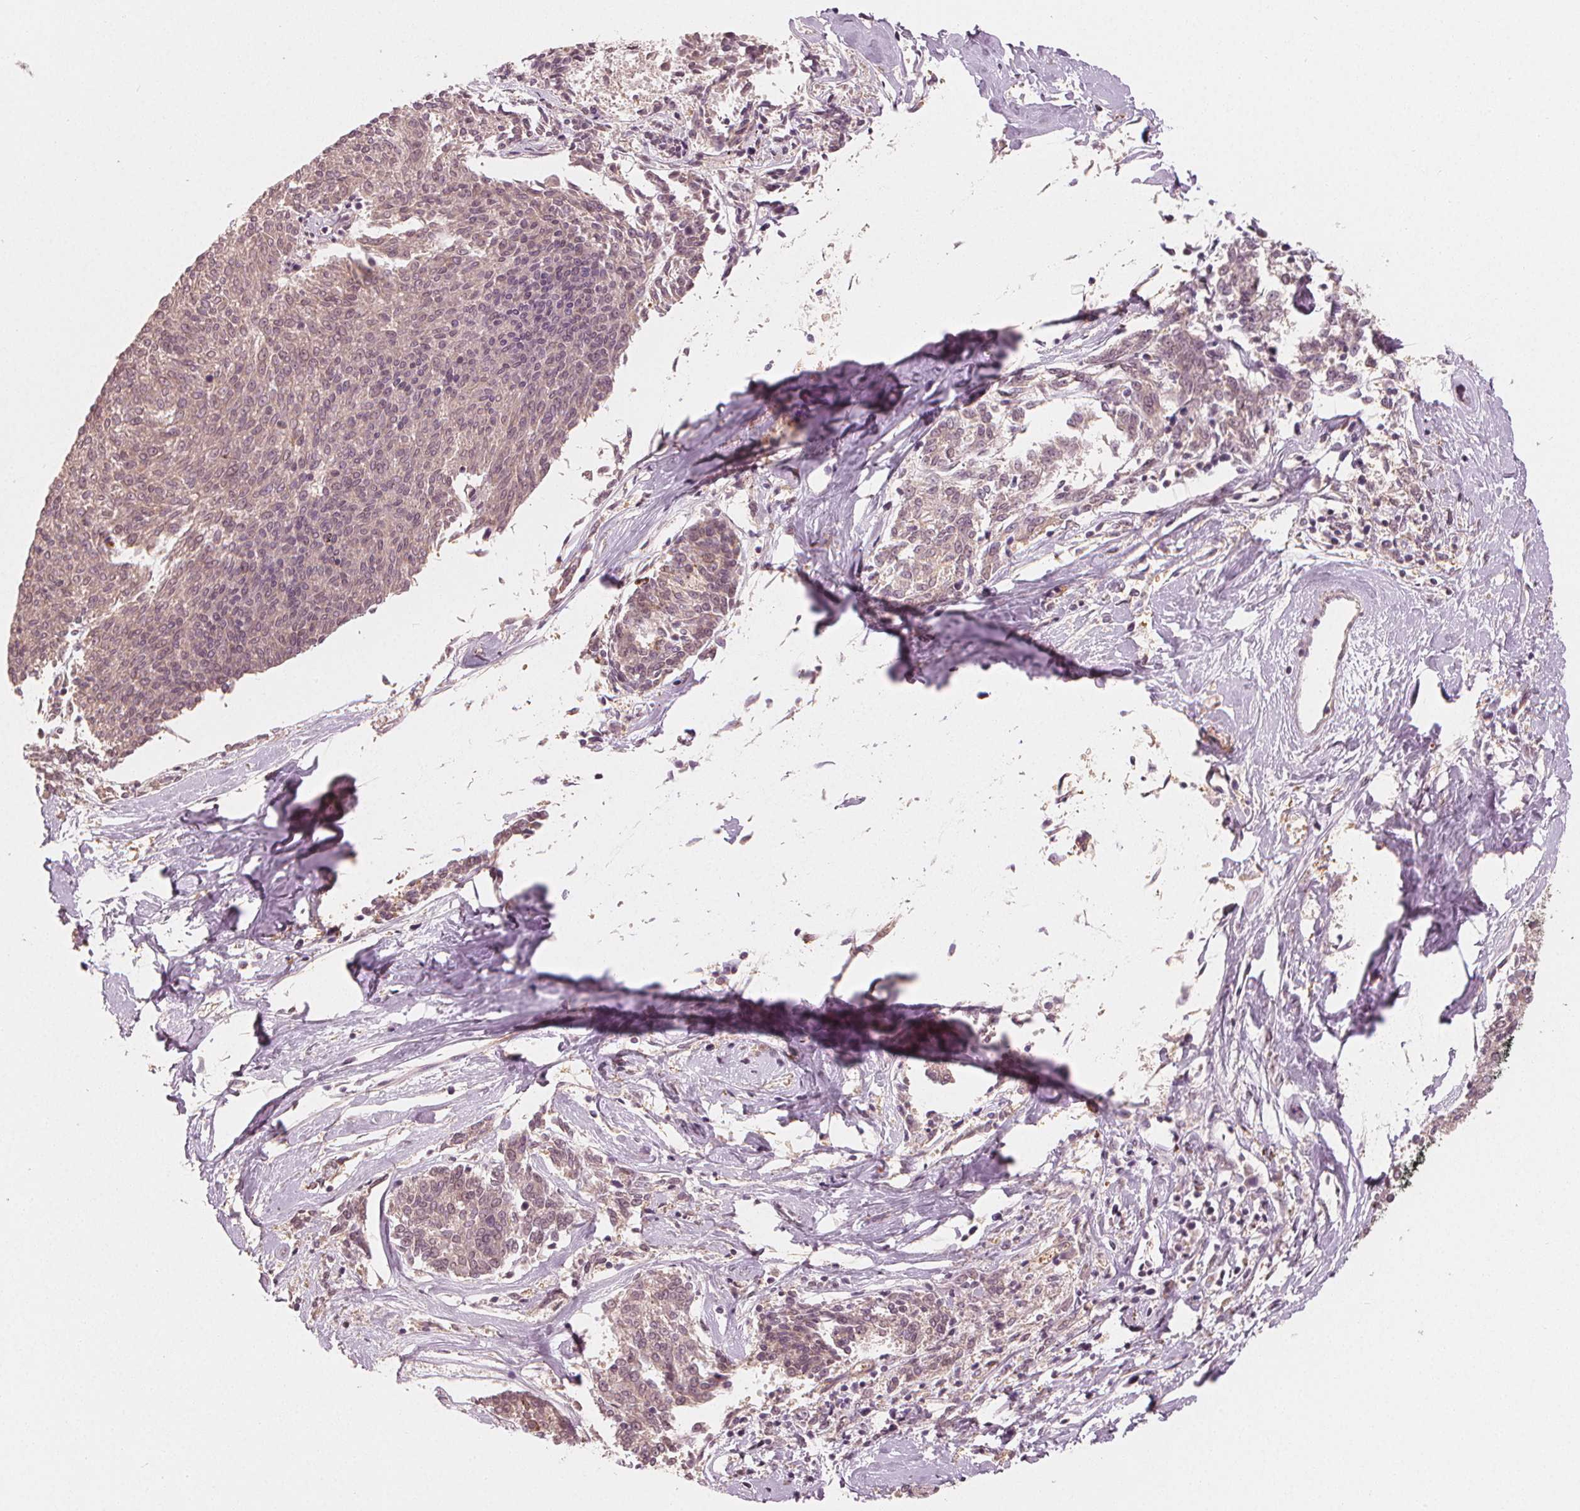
{"staining": {"intensity": "negative", "quantity": "none", "location": "none"}, "tissue": "melanoma", "cell_type": "Tumor cells", "image_type": "cancer", "snomed": [{"axis": "morphology", "description": "Malignant melanoma, NOS"}, {"axis": "topography", "description": "Skin"}], "caption": "High magnification brightfield microscopy of melanoma stained with DAB (brown) and counterstained with hematoxylin (blue): tumor cells show no significant positivity.", "gene": "CLBA1", "patient": {"sex": "female", "age": 72}}